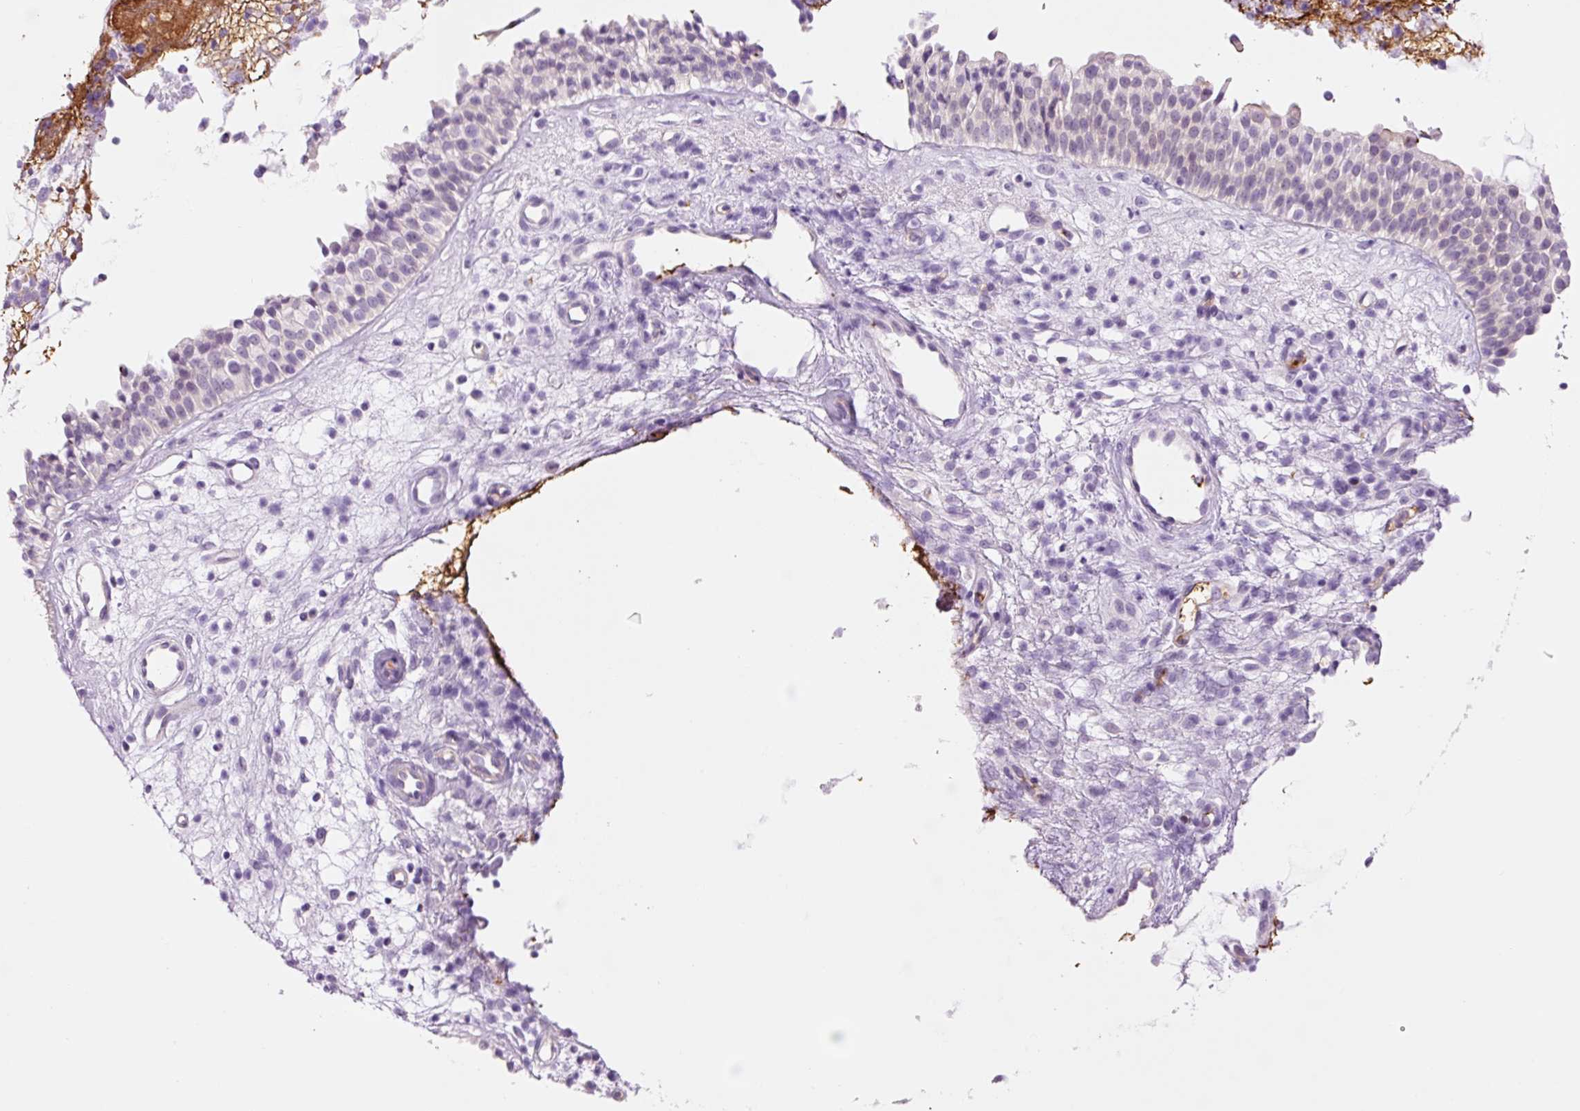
{"staining": {"intensity": "negative", "quantity": "none", "location": "none"}, "tissue": "nasopharynx", "cell_type": "Respiratory epithelial cells", "image_type": "normal", "snomed": [{"axis": "morphology", "description": "Normal tissue, NOS"}, {"axis": "topography", "description": "Nasopharynx"}], "caption": "The histopathology image exhibits no significant expression in respiratory epithelial cells of nasopharynx. The staining was performed using DAB to visualize the protein expression in brown, while the nuclei were stained in blue with hematoxylin (Magnification: 20x).", "gene": "HSPA4L", "patient": {"sex": "male", "age": 21}}